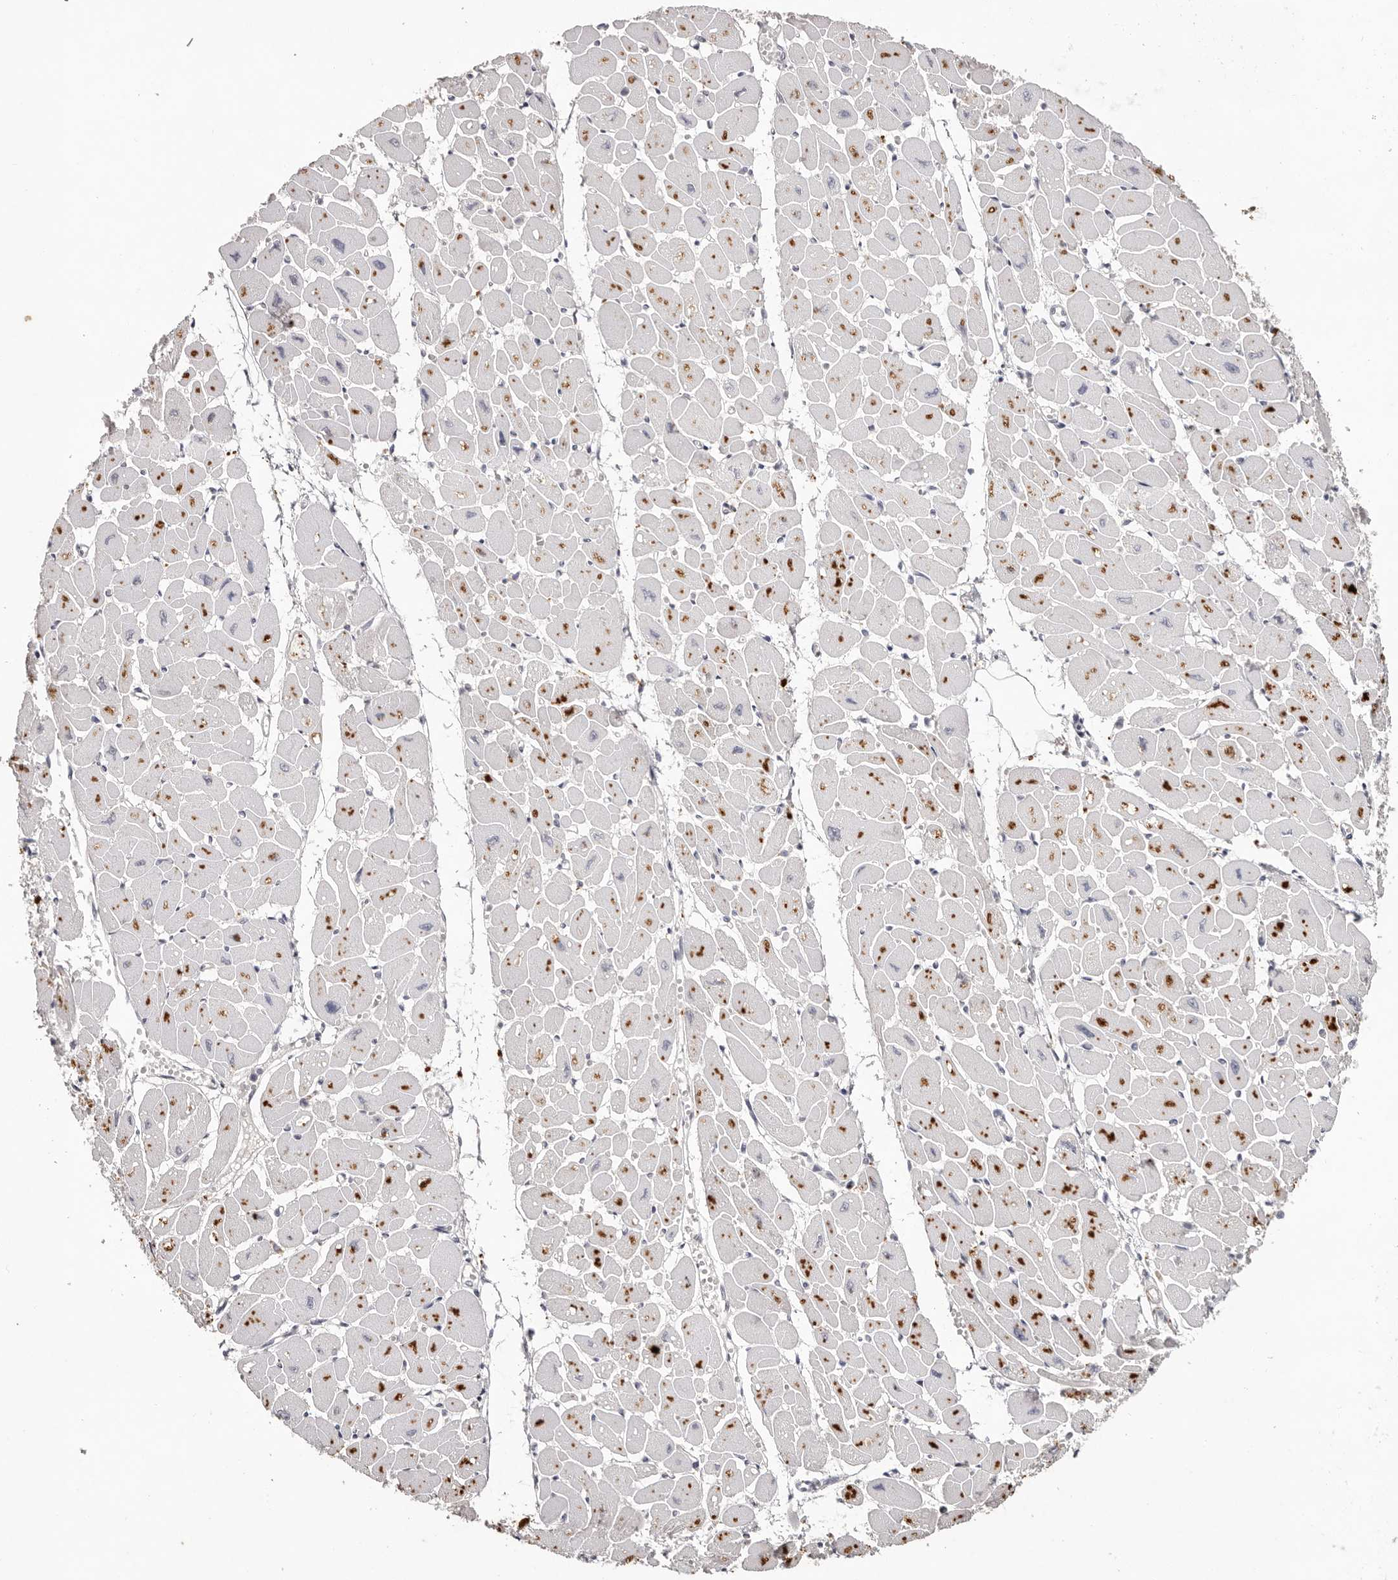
{"staining": {"intensity": "strong", "quantity": "<25%", "location": "cytoplasmic/membranous"}, "tissue": "heart muscle", "cell_type": "Cardiomyocytes", "image_type": "normal", "snomed": [{"axis": "morphology", "description": "Normal tissue, NOS"}, {"axis": "topography", "description": "Heart"}], "caption": "Protein expression analysis of unremarkable heart muscle shows strong cytoplasmic/membranous expression in approximately <25% of cardiomyocytes.", "gene": "SCUBE2", "patient": {"sex": "female", "age": 54}}